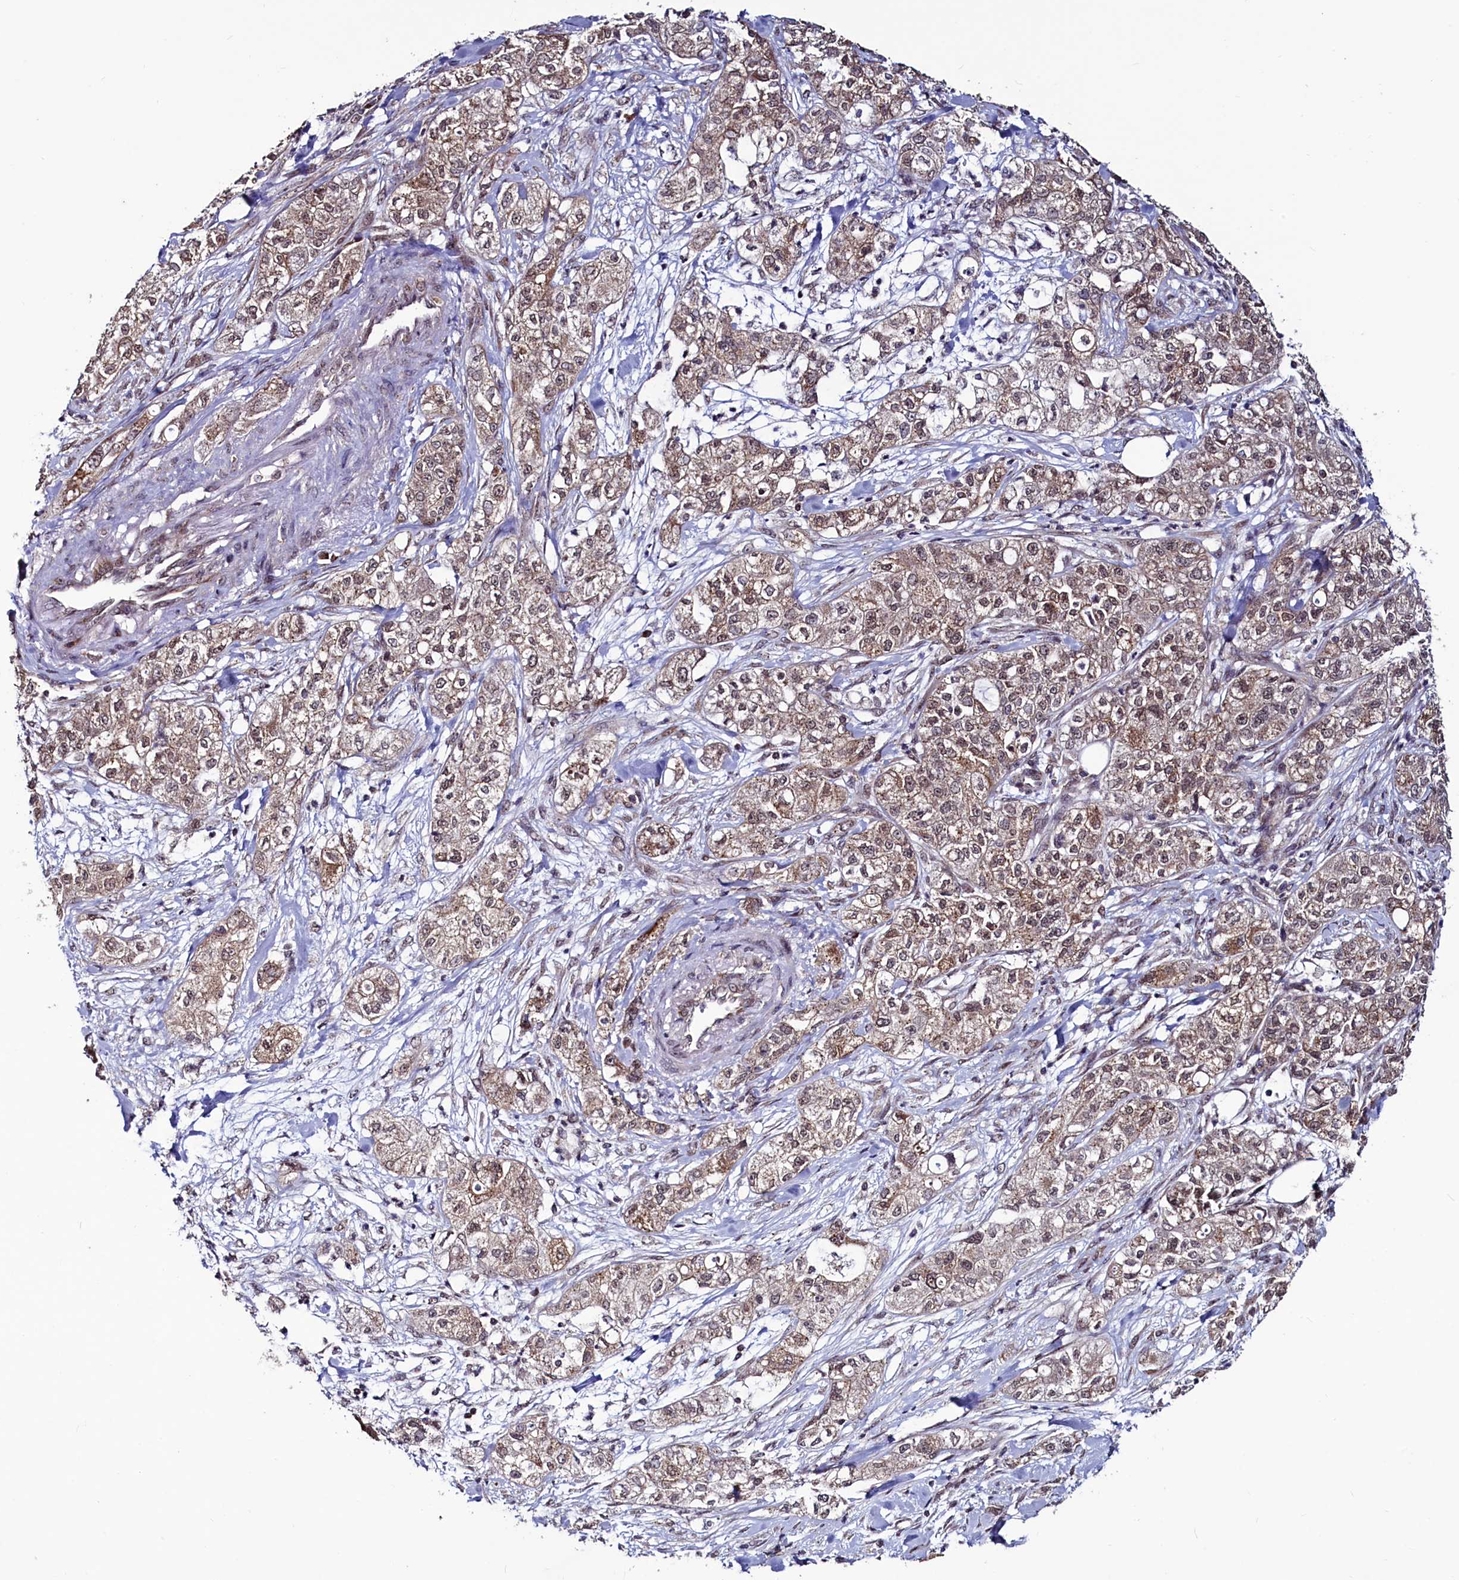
{"staining": {"intensity": "moderate", "quantity": ">75%", "location": "cytoplasmic/membranous,nuclear"}, "tissue": "pancreatic cancer", "cell_type": "Tumor cells", "image_type": "cancer", "snomed": [{"axis": "morphology", "description": "Adenocarcinoma, NOS"}, {"axis": "topography", "description": "Pancreas"}], "caption": "This is a photomicrograph of immunohistochemistry staining of adenocarcinoma (pancreatic), which shows moderate expression in the cytoplasmic/membranous and nuclear of tumor cells.", "gene": "SEC24C", "patient": {"sex": "female", "age": 78}}